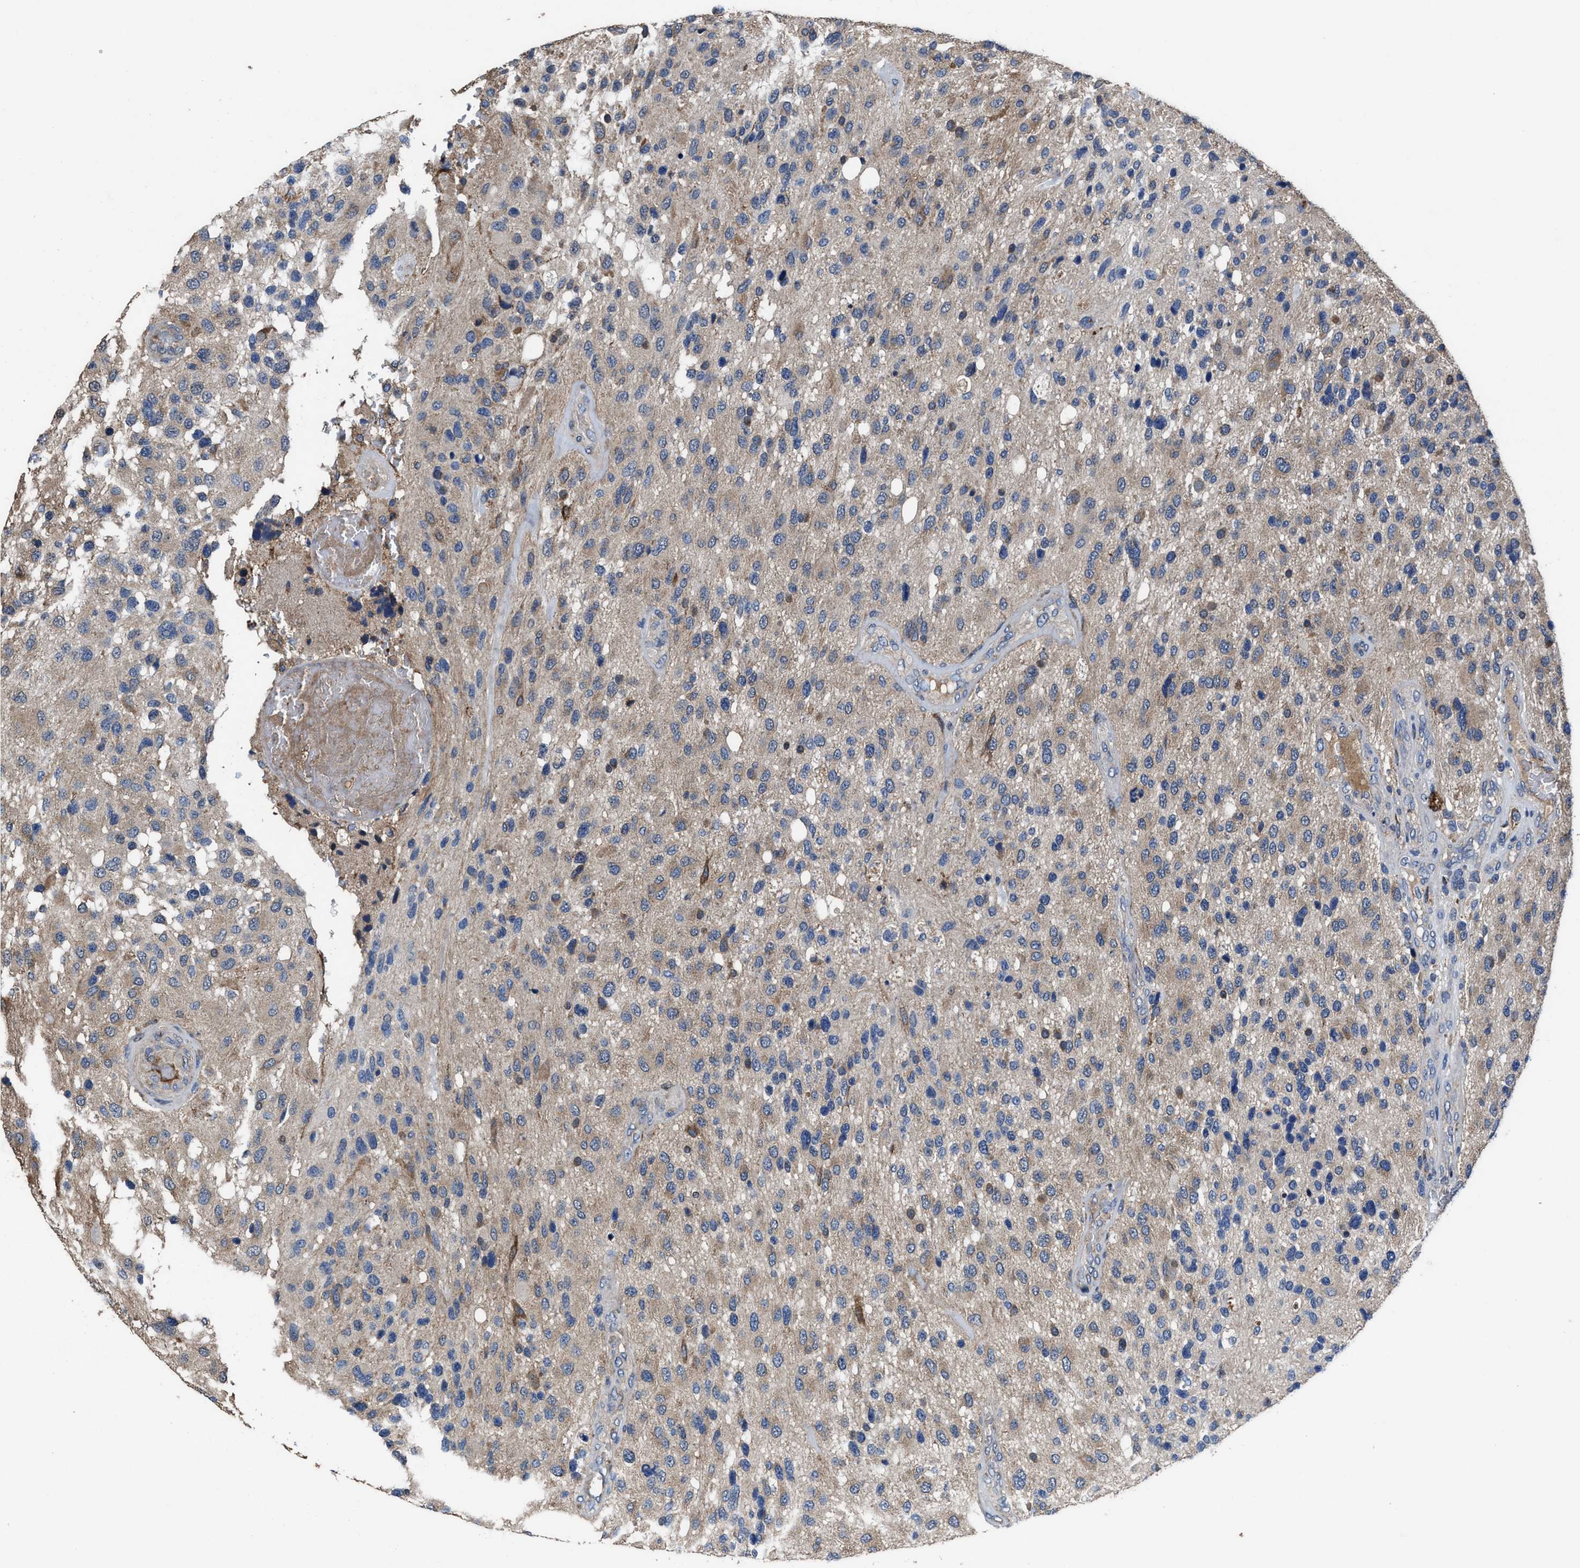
{"staining": {"intensity": "moderate", "quantity": "<25%", "location": "cytoplasmic/membranous"}, "tissue": "glioma", "cell_type": "Tumor cells", "image_type": "cancer", "snomed": [{"axis": "morphology", "description": "Glioma, malignant, High grade"}, {"axis": "topography", "description": "Brain"}], "caption": "This is an image of immunohistochemistry (IHC) staining of malignant high-grade glioma, which shows moderate expression in the cytoplasmic/membranous of tumor cells.", "gene": "IDNK", "patient": {"sex": "female", "age": 58}}